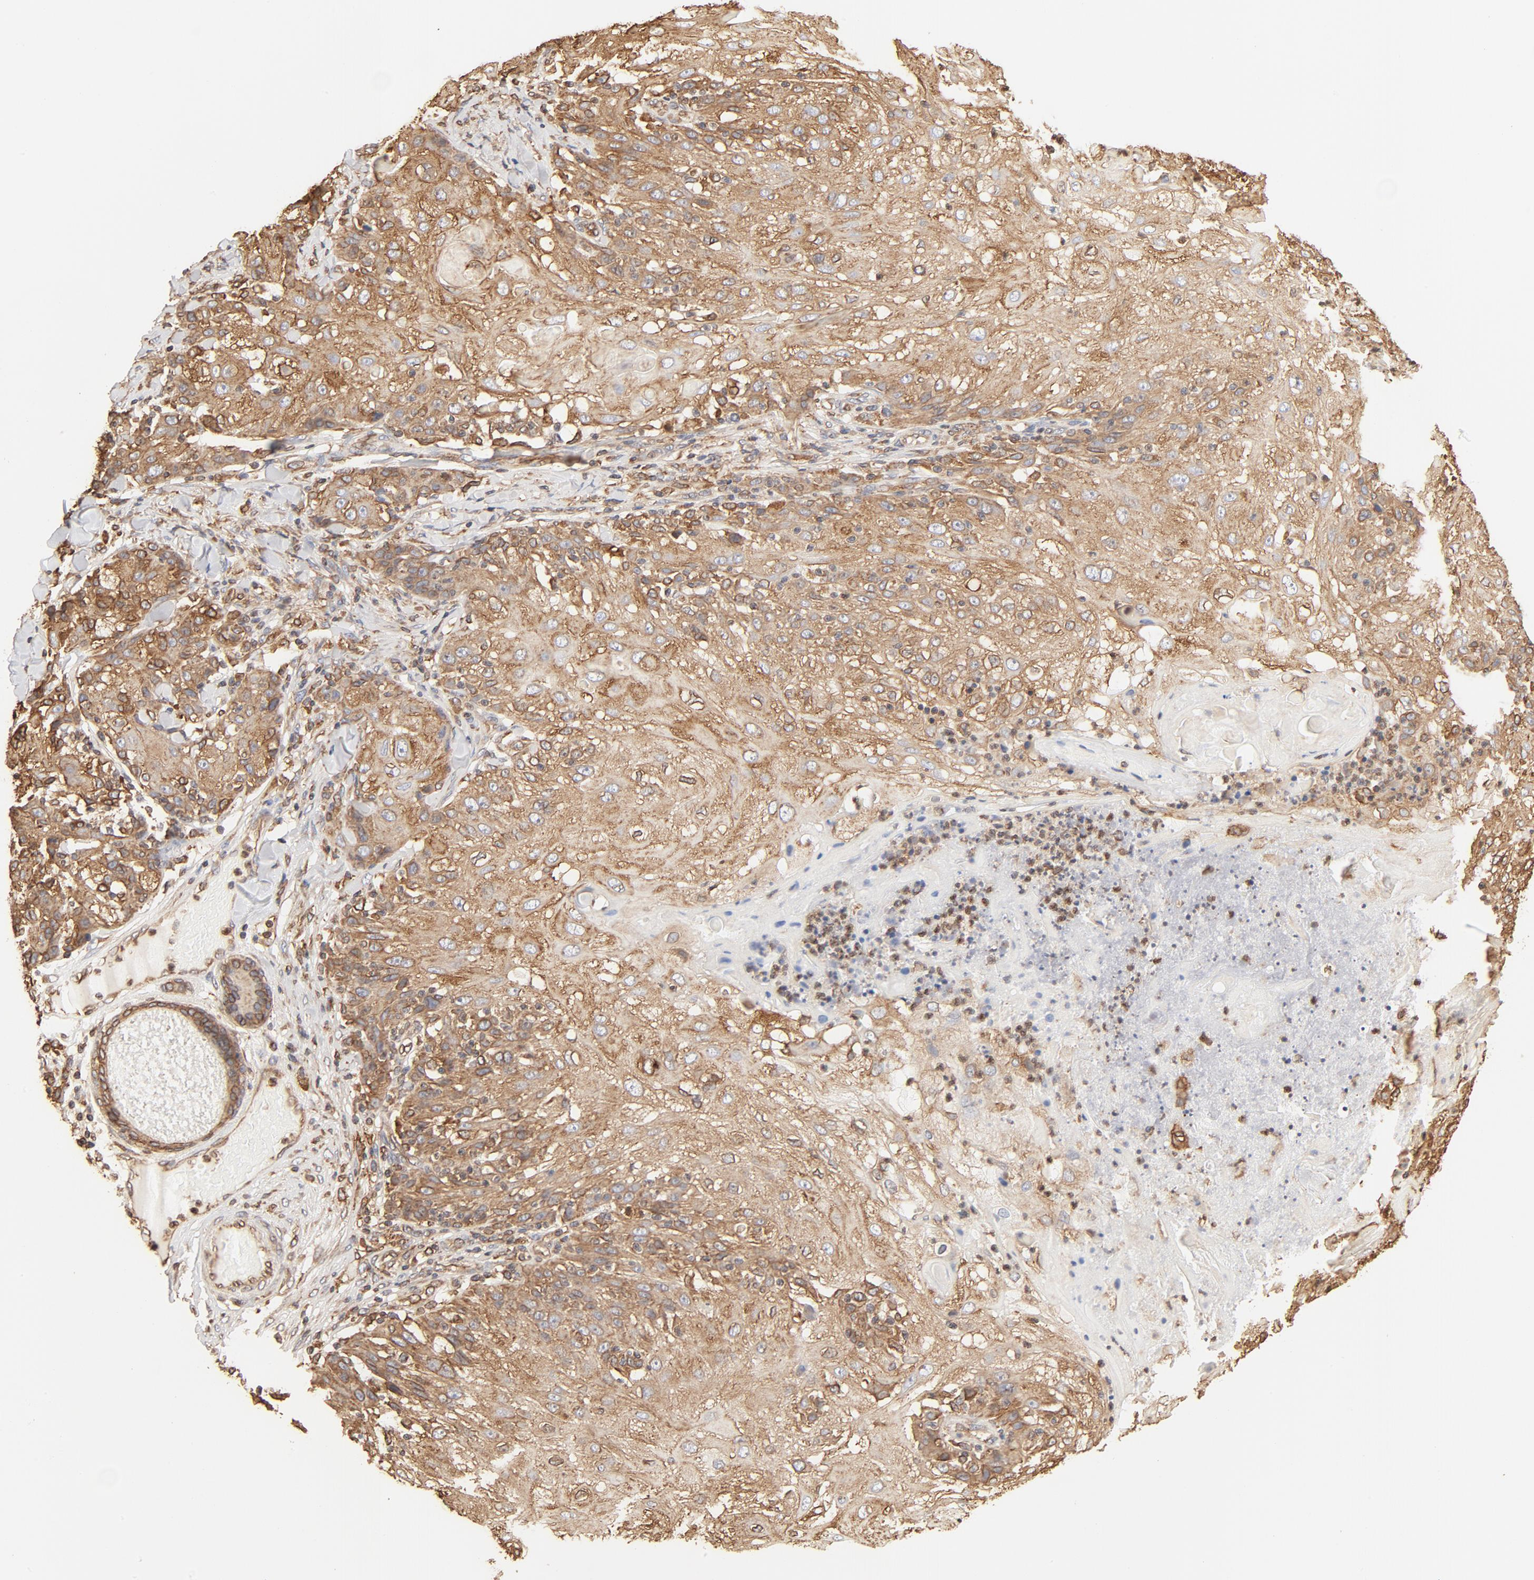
{"staining": {"intensity": "moderate", "quantity": ">75%", "location": "cytoplasmic/membranous"}, "tissue": "skin cancer", "cell_type": "Tumor cells", "image_type": "cancer", "snomed": [{"axis": "morphology", "description": "Normal tissue, NOS"}, {"axis": "morphology", "description": "Squamous cell carcinoma, NOS"}, {"axis": "topography", "description": "Skin"}], "caption": "This micrograph displays skin cancer stained with IHC to label a protein in brown. The cytoplasmic/membranous of tumor cells show moderate positivity for the protein. Nuclei are counter-stained blue.", "gene": "BCAP31", "patient": {"sex": "female", "age": 83}}